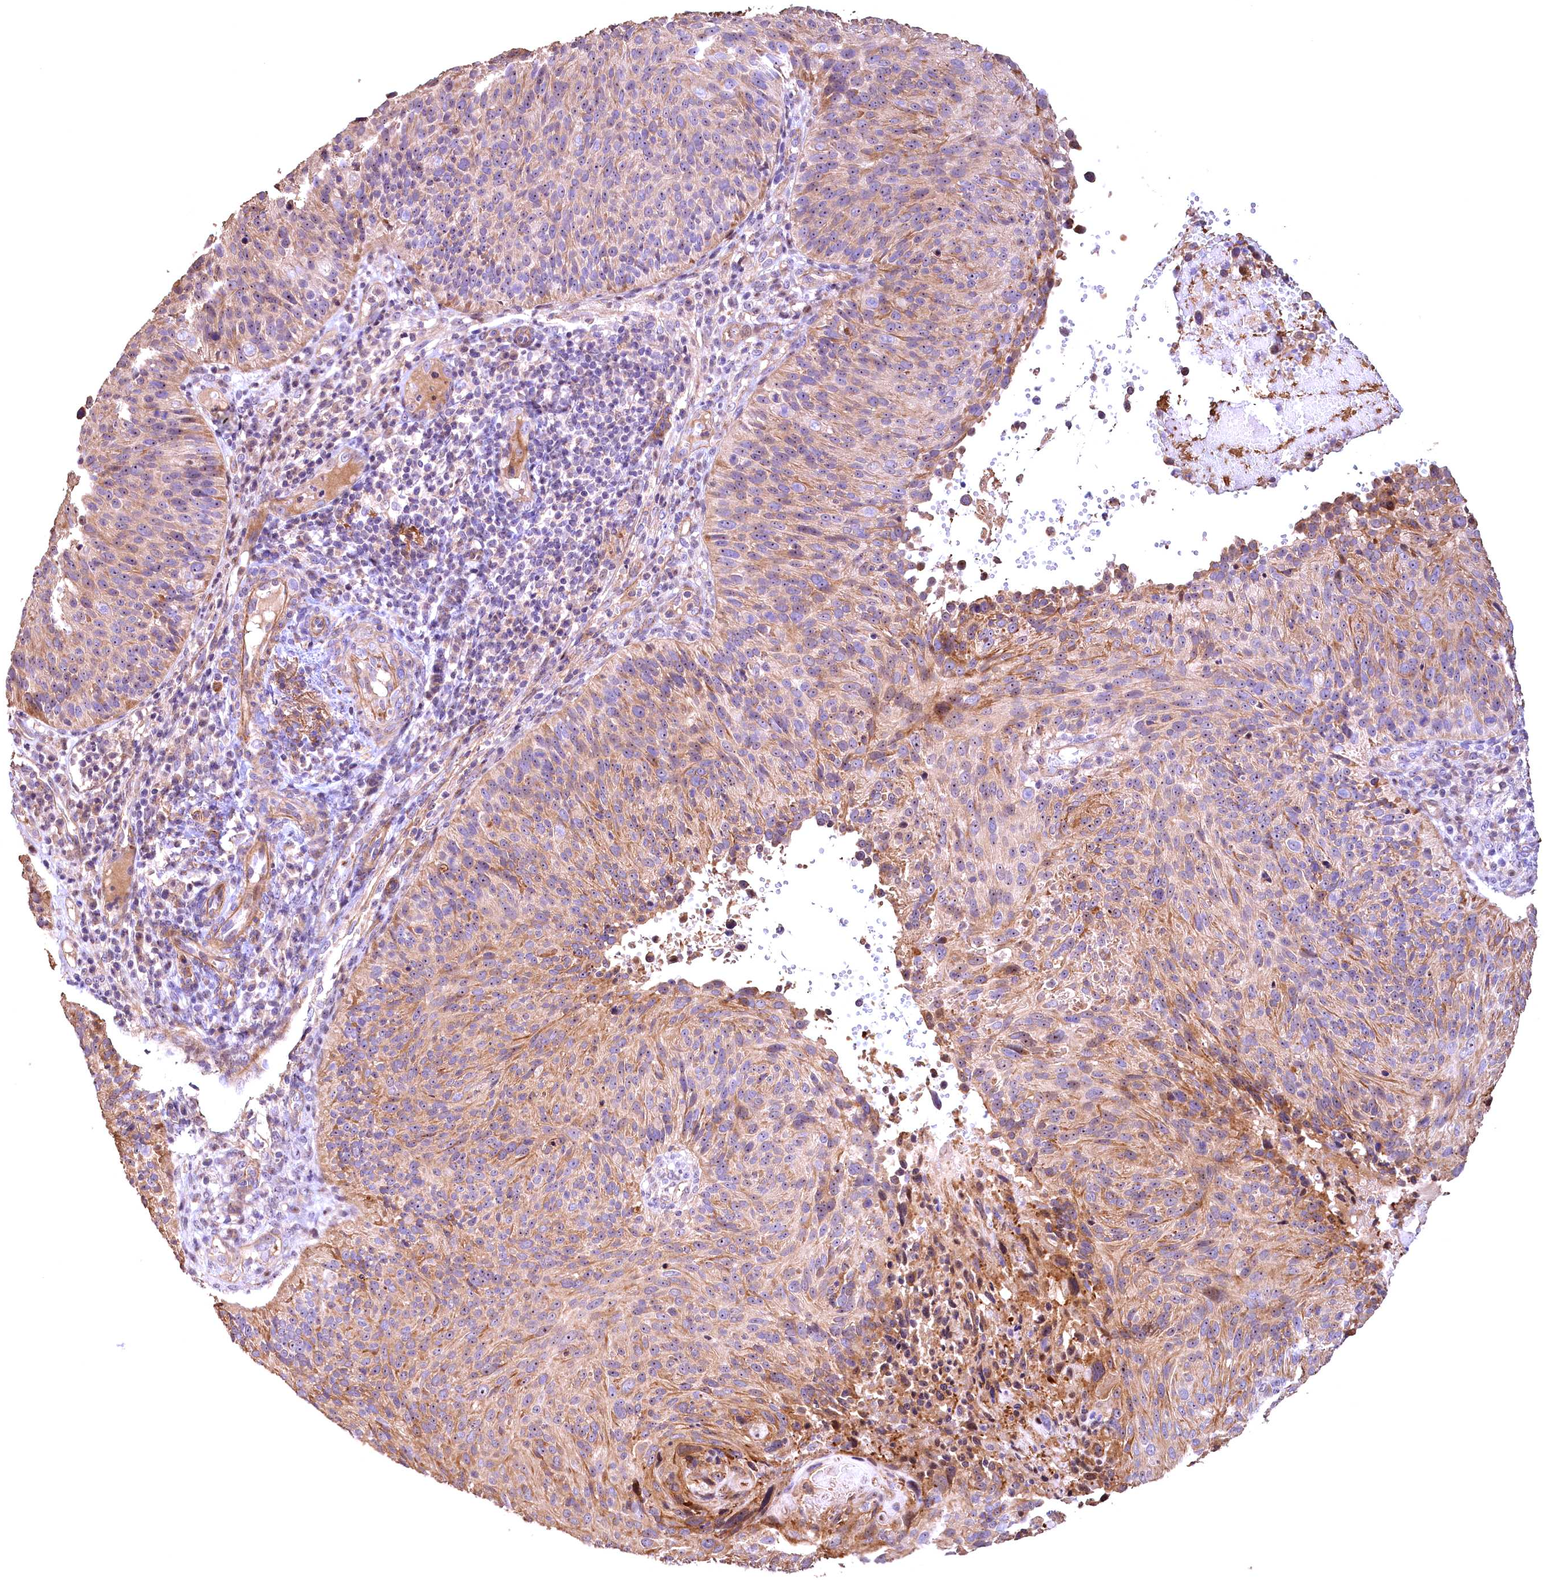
{"staining": {"intensity": "moderate", "quantity": "25%-75%", "location": "cytoplasmic/membranous"}, "tissue": "cervical cancer", "cell_type": "Tumor cells", "image_type": "cancer", "snomed": [{"axis": "morphology", "description": "Squamous cell carcinoma, NOS"}, {"axis": "topography", "description": "Cervix"}], "caption": "Immunohistochemical staining of human cervical cancer (squamous cell carcinoma) shows medium levels of moderate cytoplasmic/membranous expression in approximately 25%-75% of tumor cells. (Brightfield microscopy of DAB IHC at high magnification).", "gene": "FUZ", "patient": {"sex": "female", "age": 74}}